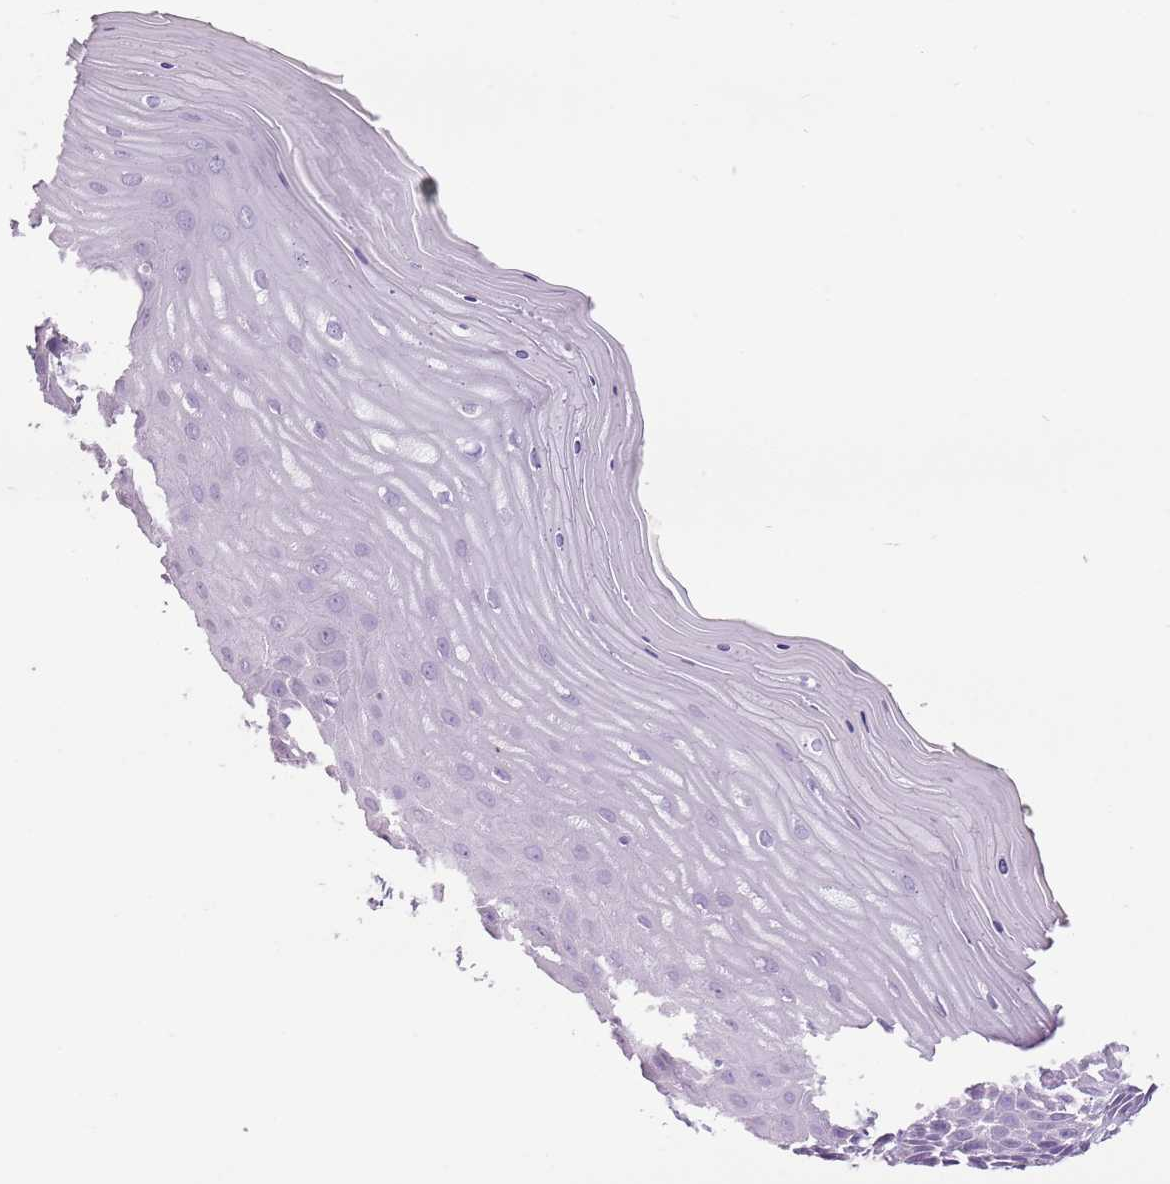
{"staining": {"intensity": "negative", "quantity": "none", "location": "none"}, "tissue": "cervix", "cell_type": "Glandular cells", "image_type": "normal", "snomed": [{"axis": "morphology", "description": "Normal tissue, NOS"}, {"axis": "topography", "description": "Cervix"}], "caption": "Immunohistochemistry of normal cervix reveals no staining in glandular cells. (DAB IHC with hematoxylin counter stain).", "gene": "CELF6", "patient": {"sex": "female", "age": 55}}